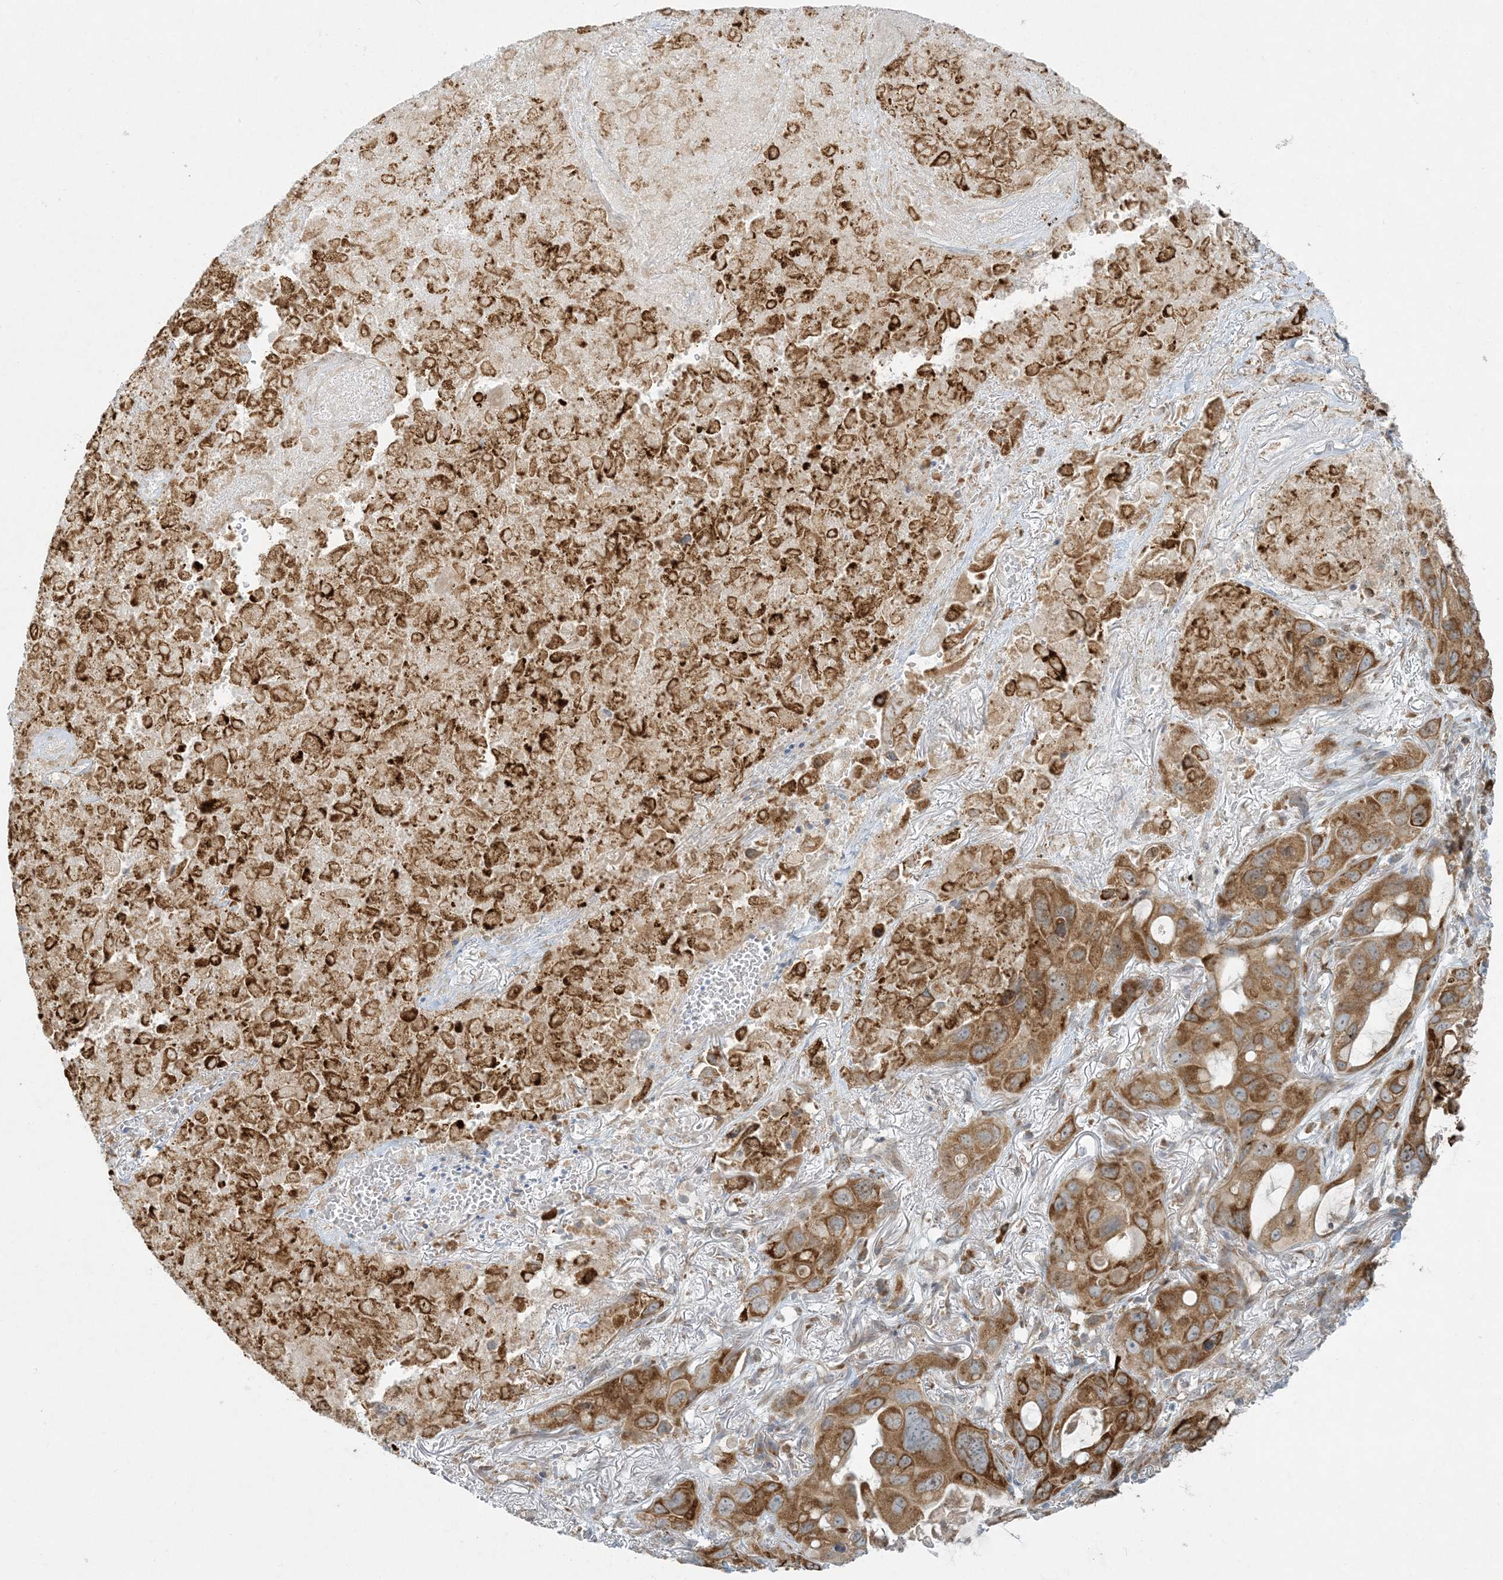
{"staining": {"intensity": "strong", "quantity": ">75%", "location": "cytoplasmic/membranous"}, "tissue": "lung cancer", "cell_type": "Tumor cells", "image_type": "cancer", "snomed": [{"axis": "morphology", "description": "Squamous cell carcinoma, NOS"}, {"axis": "topography", "description": "Lung"}], "caption": "Immunohistochemistry (IHC) of lung cancer demonstrates high levels of strong cytoplasmic/membranous expression in about >75% of tumor cells.", "gene": "HACL1", "patient": {"sex": "female", "age": 73}}